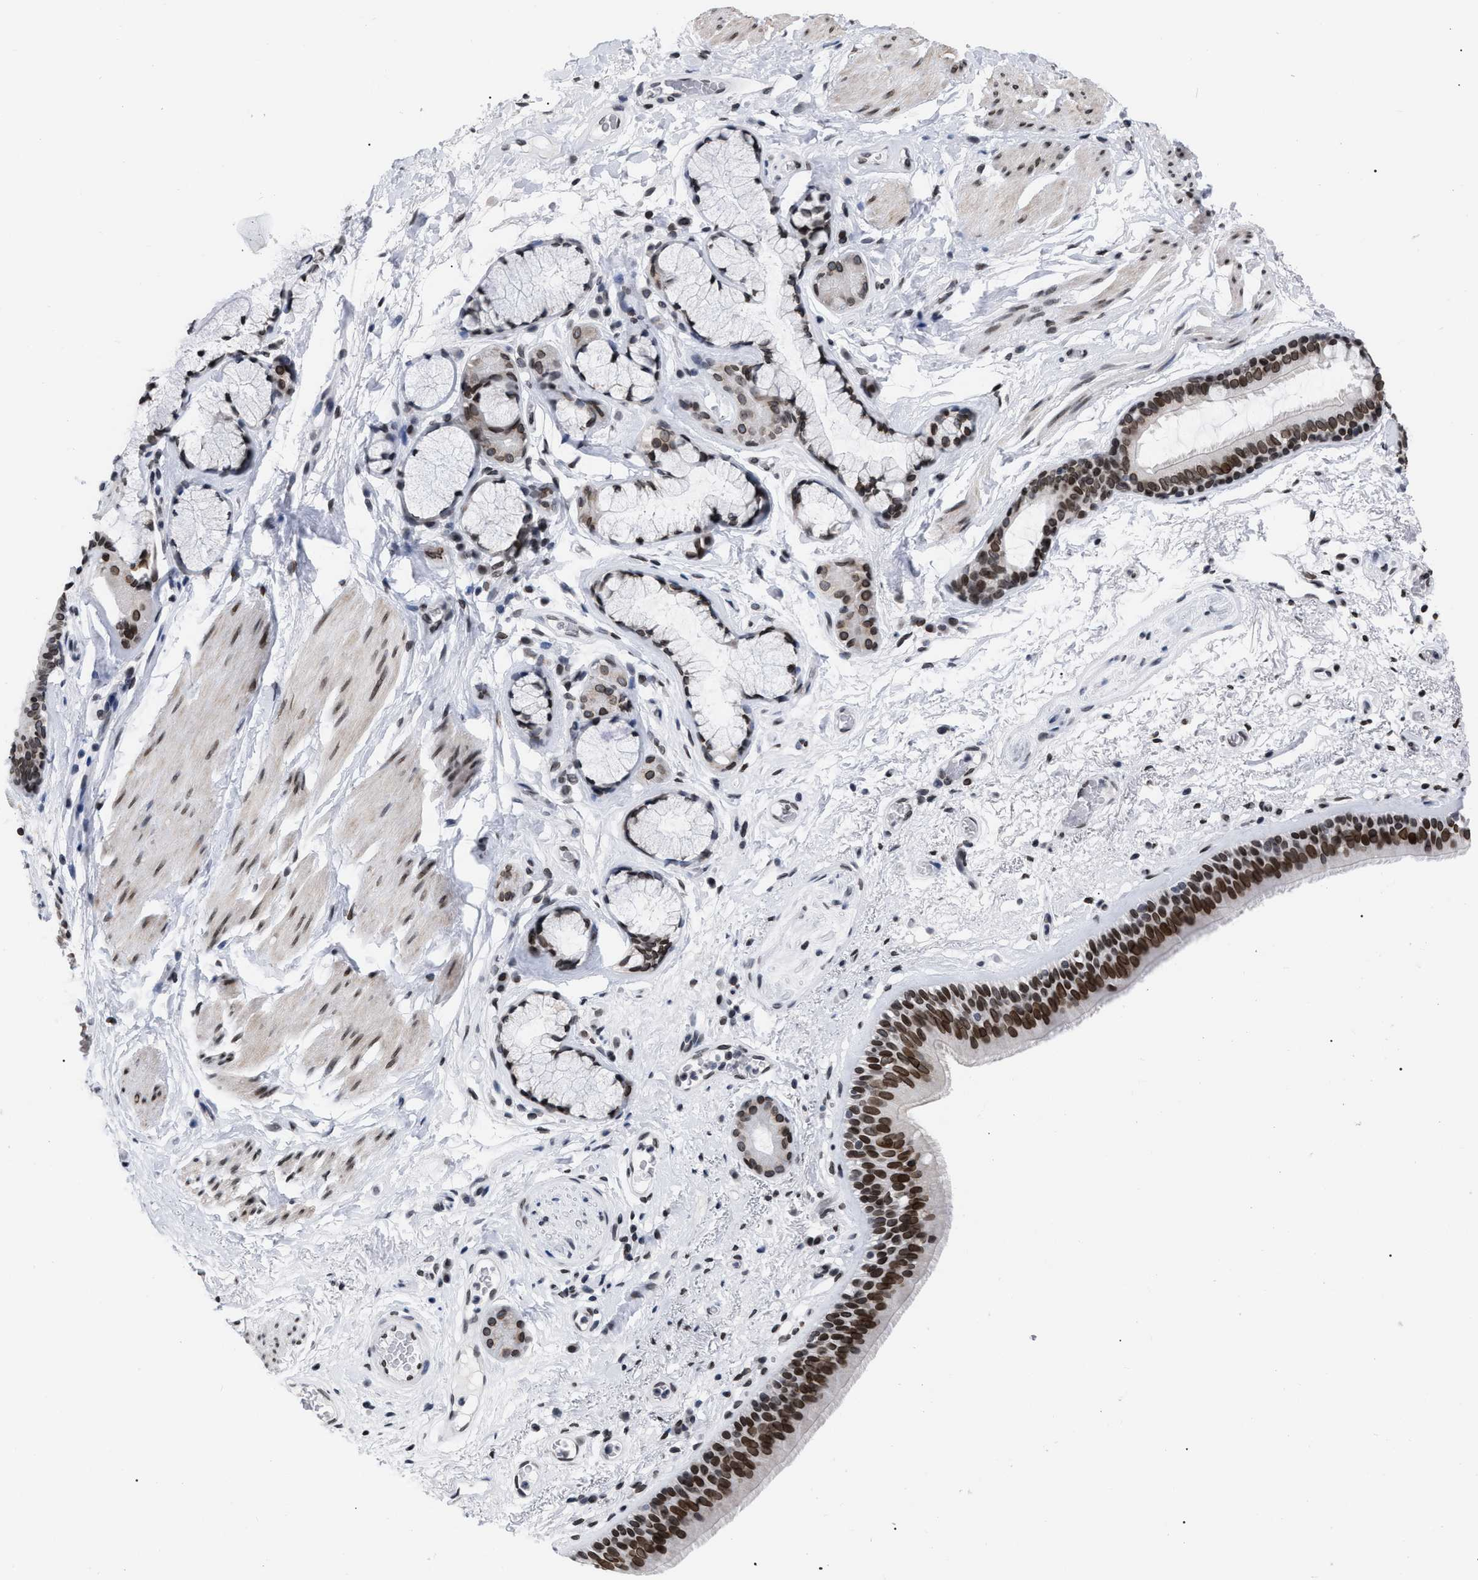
{"staining": {"intensity": "strong", "quantity": ">75%", "location": "cytoplasmic/membranous,nuclear"}, "tissue": "bronchus", "cell_type": "Respiratory epithelial cells", "image_type": "normal", "snomed": [{"axis": "morphology", "description": "Normal tissue, NOS"}, {"axis": "topography", "description": "Cartilage tissue"}], "caption": "Immunohistochemical staining of benign bronchus demonstrates strong cytoplasmic/membranous,nuclear protein staining in approximately >75% of respiratory epithelial cells.", "gene": "TPR", "patient": {"sex": "female", "age": 63}}